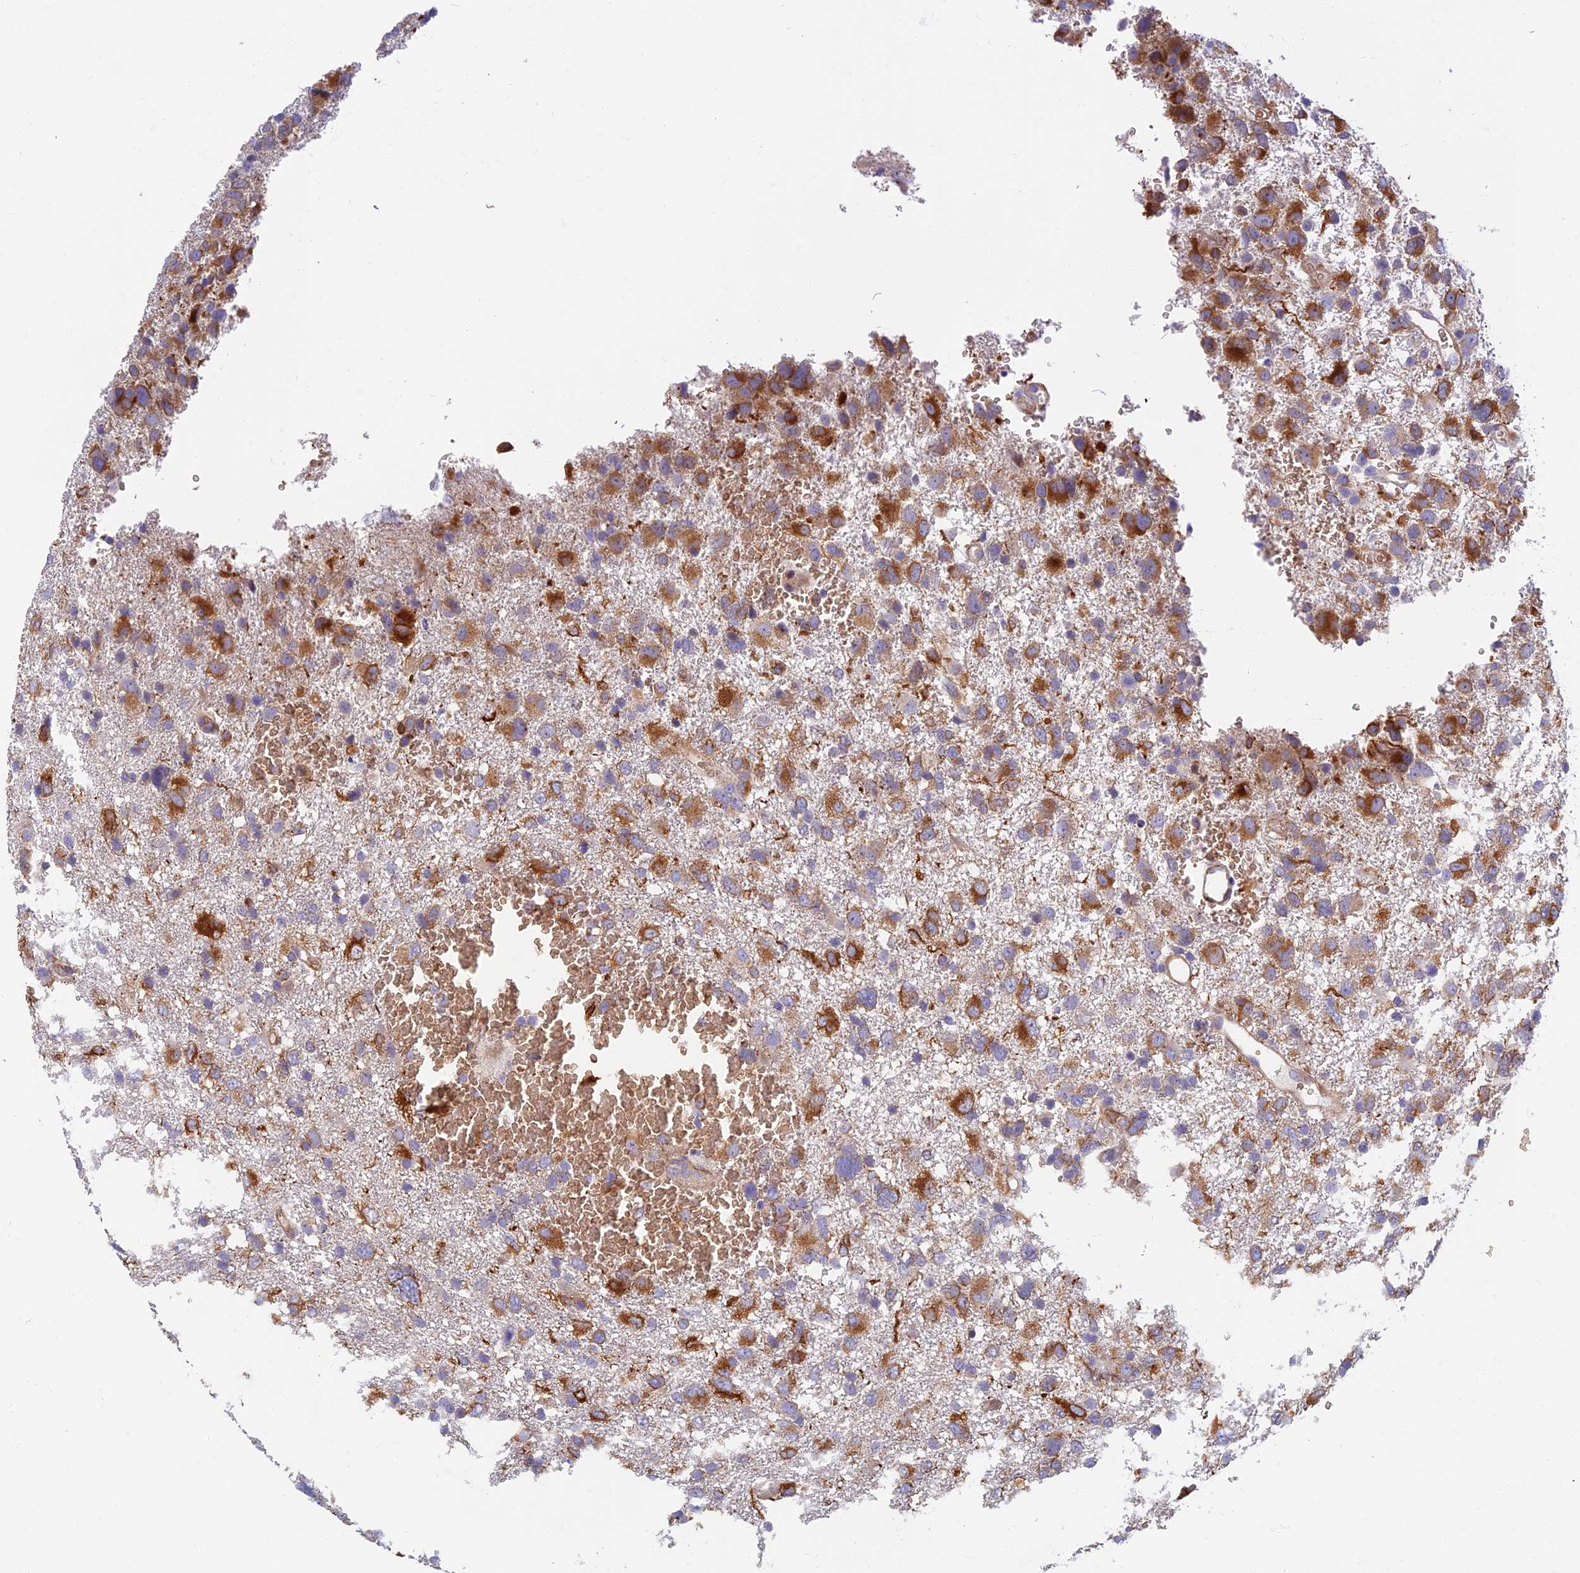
{"staining": {"intensity": "strong", "quantity": "<25%", "location": "cytoplasmic/membranous"}, "tissue": "glioma", "cell_type": "Tumor cells", "image_type": "cancer", "snomed": [{"axis": "morphology", "description": "Glioma, malignant, High grade"}, {"axis": "topography", "description": "Brain"}], "caption": "This is a photomicrograph of immunohistochemistry (IHC) staining of malignant high-grade glioma, which shows strong staining in the cytoplasmic/membranous of tumor cells.", "gene": "RHBDL2", "patient": {"sex": "male", "age": 61}}